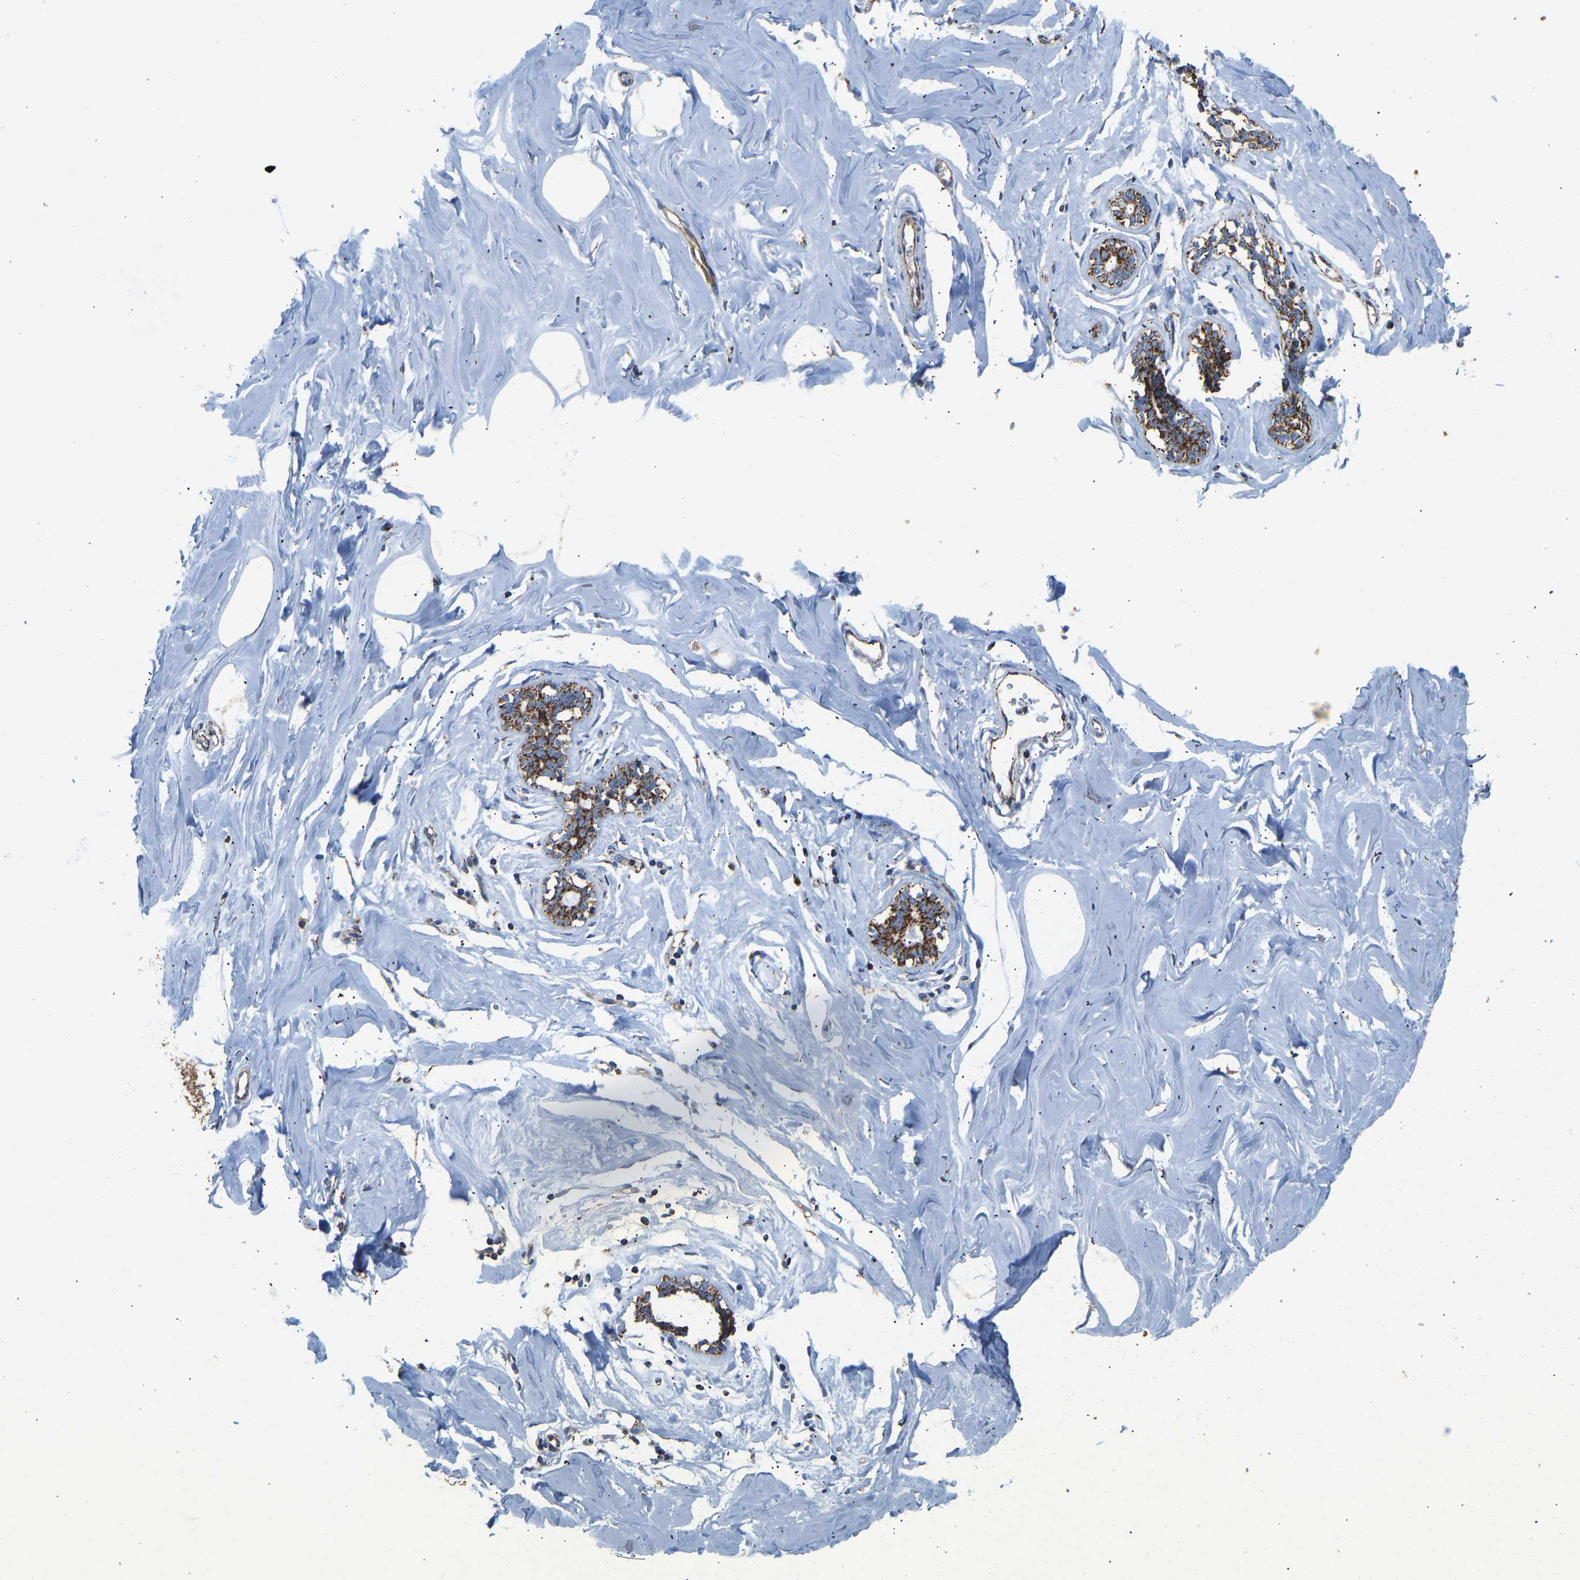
{"staining": {"intensity": "moderate", "quantity": "25%-75%", "location": "cytoplasmic/membranous"}, "tissue": "soft tissue", "cell_type": "Fibroblasts", "image_type": "normal", "snomed": [{"axis": "morphology", "description": "Normal tissue, NOS"}, {"axis": "morphology", "description": "Fibrosis, NOS"}, {"axis": "topography", "description": "Breast"}, {"axis": "topography", "description": "Adipose tissue"}], "caption": "Moderate cytoplasmic/membranous positivity is present in about 25%-75% of fibroblasts in normal soft tissue.", "gene": "IRX6", "patient": {"sex": "female", "age": 39}}